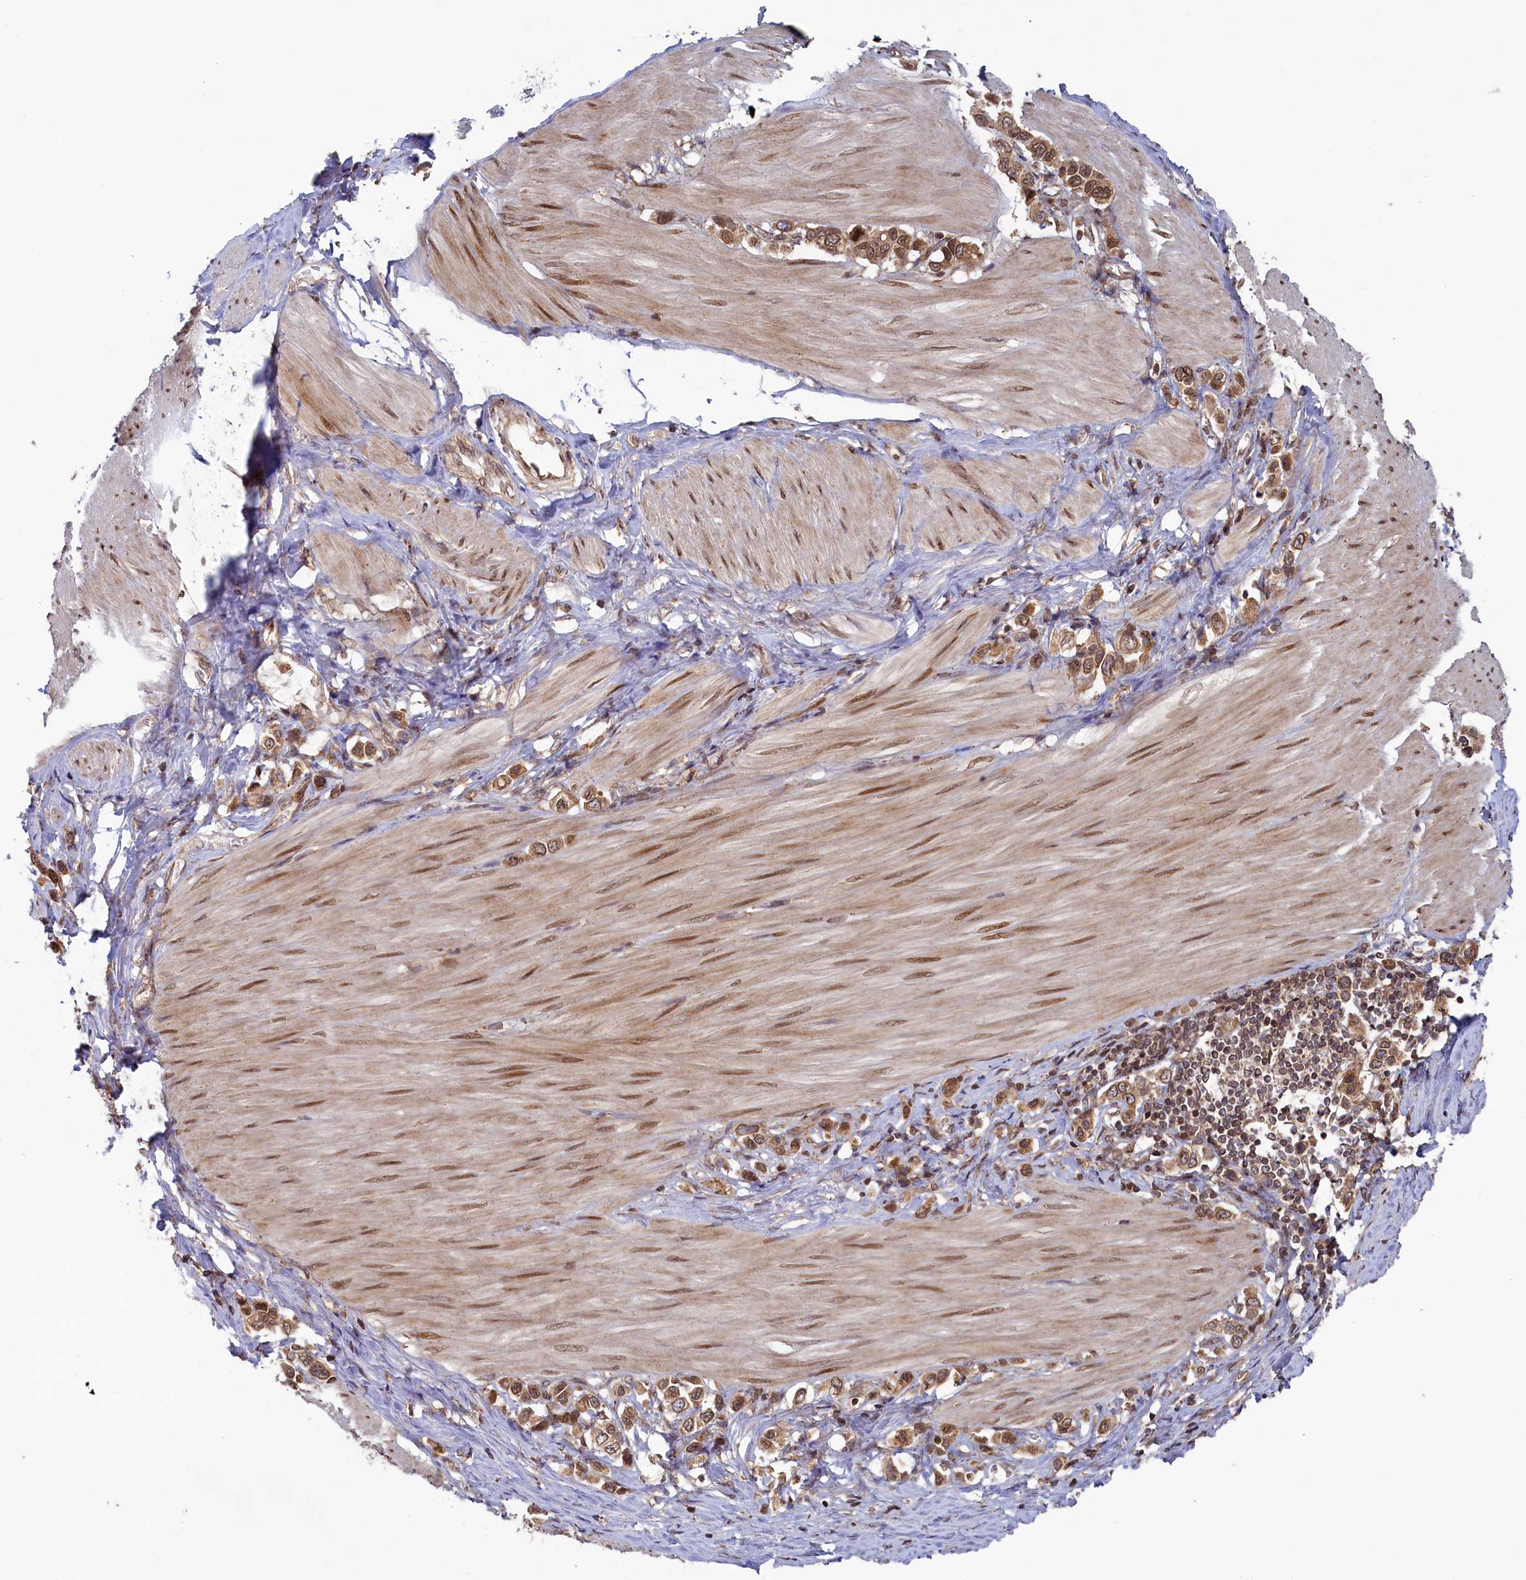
{"staining": {"intensity": "moderate", "quantity": ">75%", "location": "cytoplasmic/membranous,nuclear"}, "tissue": "stomach cancer", "cell_type": "Tumor cells", "image_type": "cancer", "snomed": [{"axis": "morphology", "description": "Adenocarcinoma, NOS"}, {"axis": "topography", "description": "Stomach"}], "caption": "This micrograph demonstrates immunohistochemistry staining of human adenocarcinoma (stomach), with medium moderate cytoplasmic/membranous and nuclear expression in about >75% of tumor cells.", "gene": "NAE1", "patient": {"sex": "female", "age": 65}}